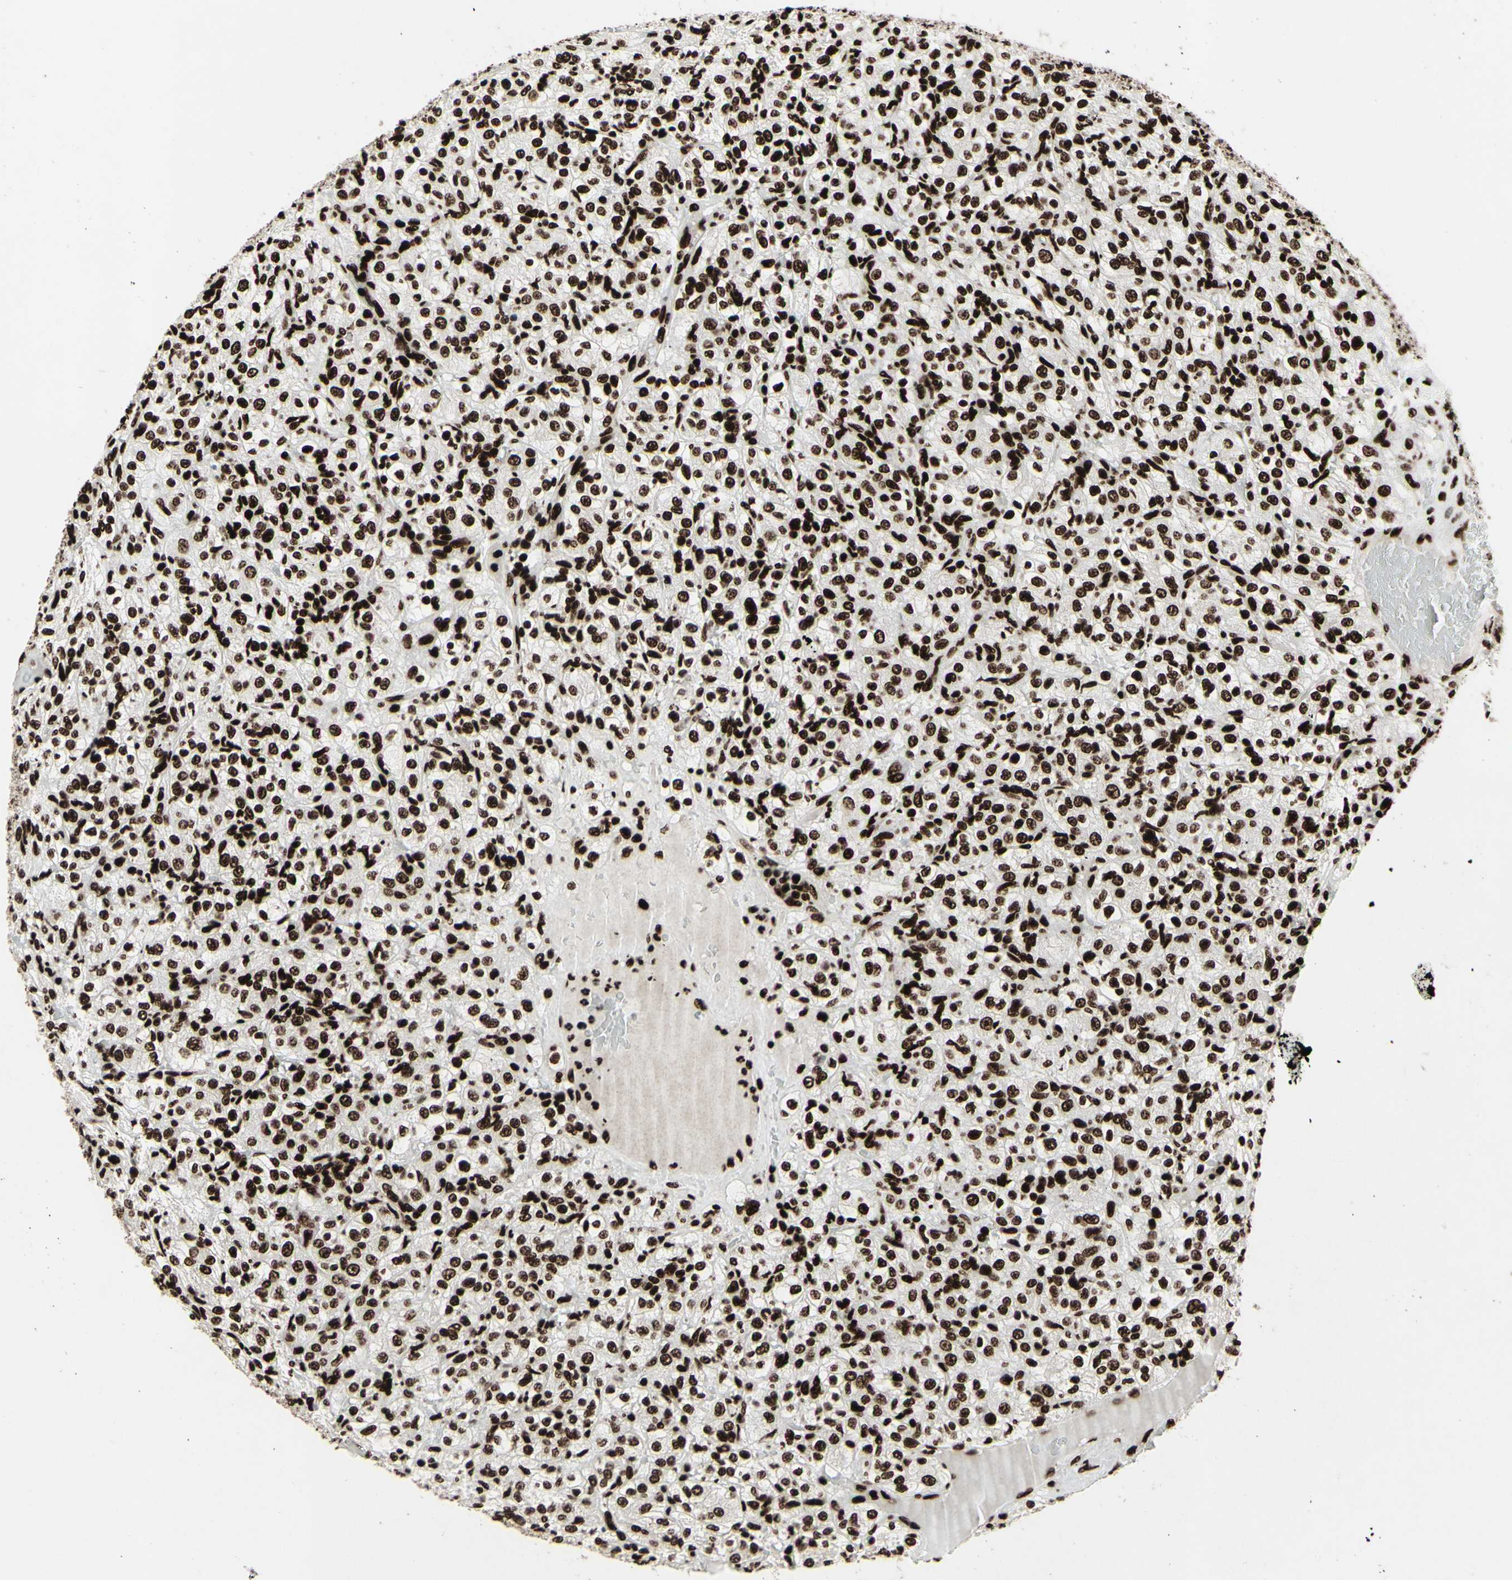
{"staining": {"intensity": "strong", "quantity": ">75%", "location": "nuclear"}, "tissue": "renal cancer", "cell_type": "Tumor cells", "image_type": "cancer", "snomed": [{"axis": "morphology", "description": "Normal tissue, NOS"}, {"axis": "morphology", "description": "Adenocarcinoma, NOS"}, {"axis": "topography", "description": "Kidney"}], "caption": "This is a micrograph of immunohistochemistry staining of renal cancer, which shows strong expression in the nuclear of tumor cells.", "gene": "U2AF2", "patient": {"sex": "female", "age": 72}}